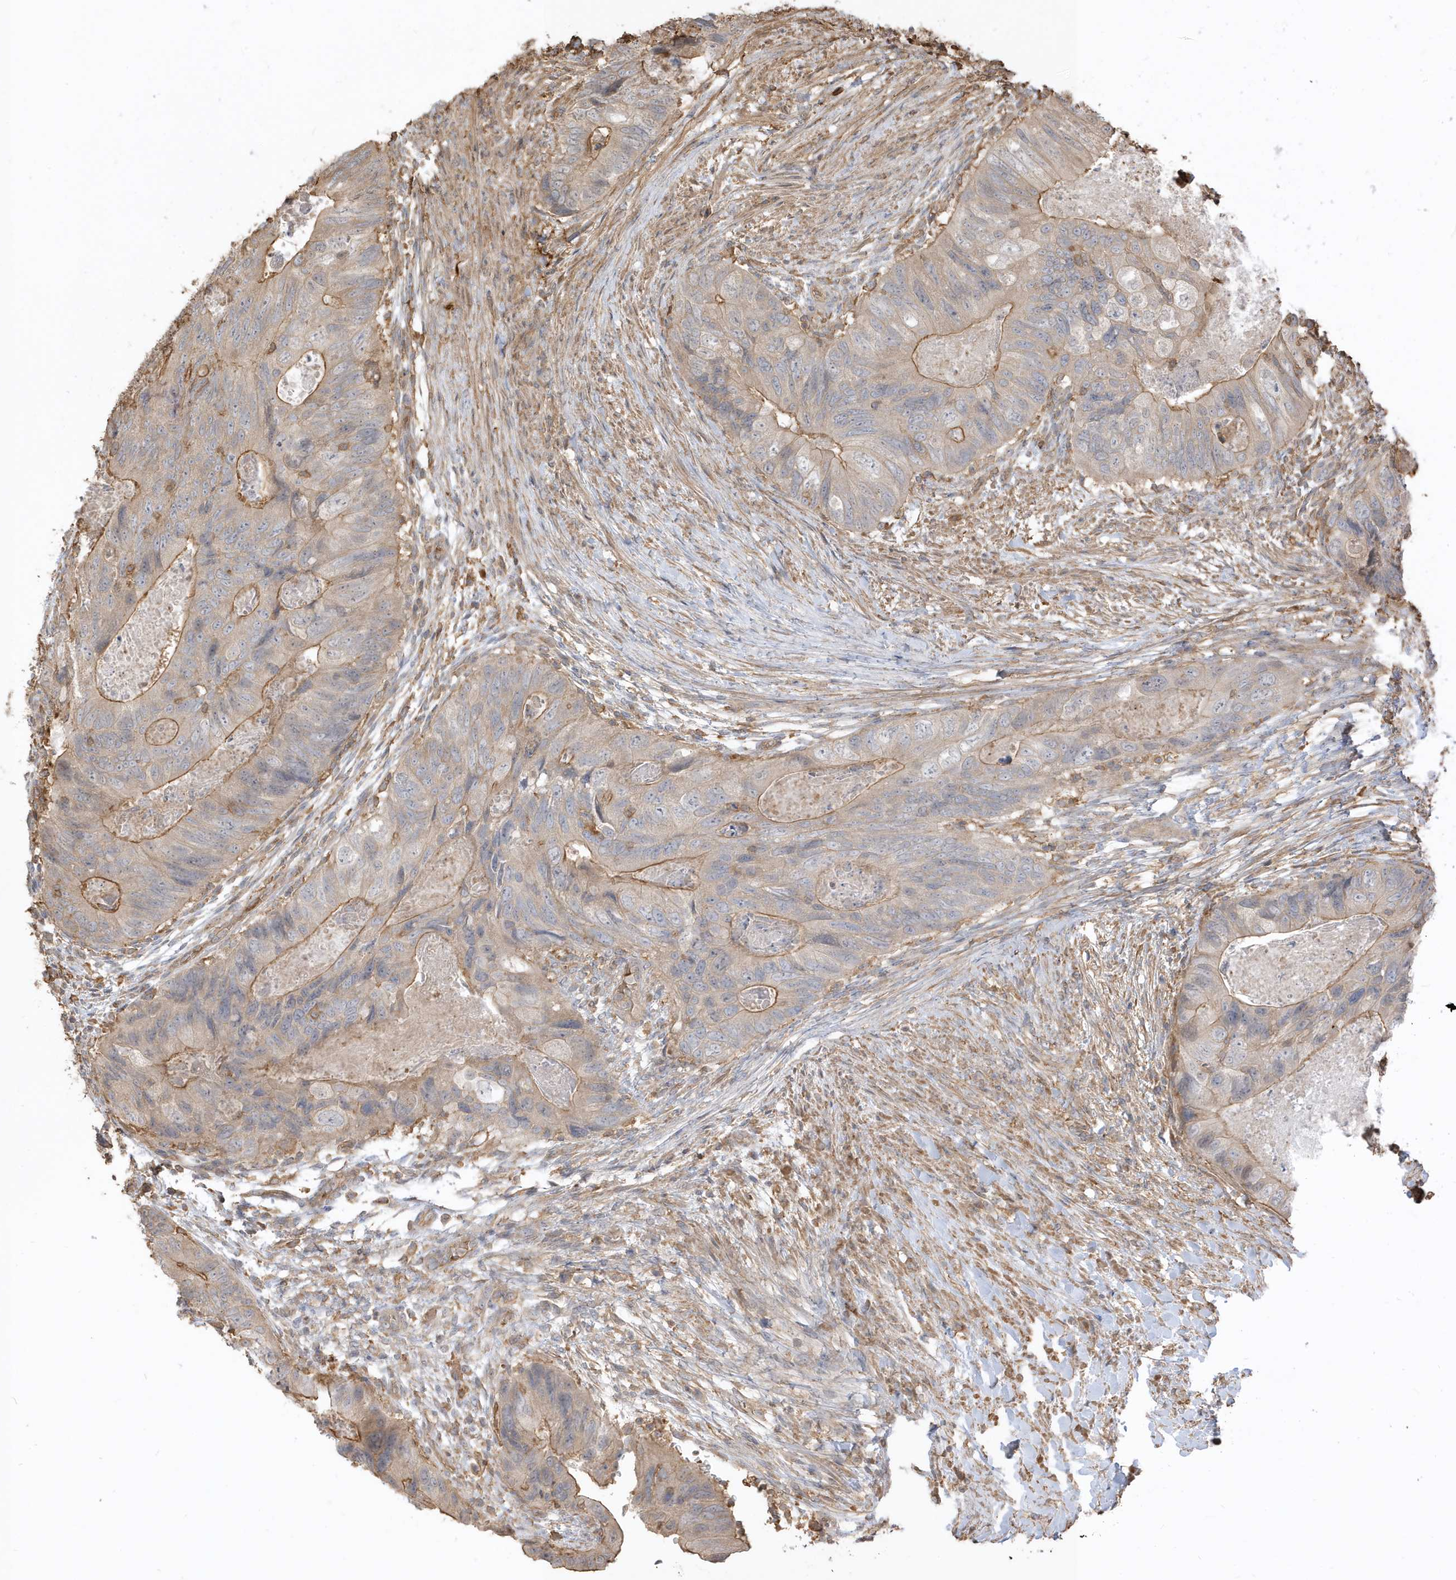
{"staining": {"intensity": "moderate", "quantity": "25%-75%", "location": "cytoplasmic/membranous"}, "tissue": "colorectal cancer", "cell_type": "Tumor cells", "image_type": "cancer", "snomed": [{"axis": "morphology", "description": "Adenocarcinoma, NOS"}, {"axis": "topography", "description": "Rectum"}], "caption": "Protein expression analysis of human colorectal adenocarcinoma reveals moderate cytoplasmic/membranous positivity in approximately 25%-75% of tumor cells.", "gene": "ZBTB8A", "patient": {"sex": "male", "age": 63}}